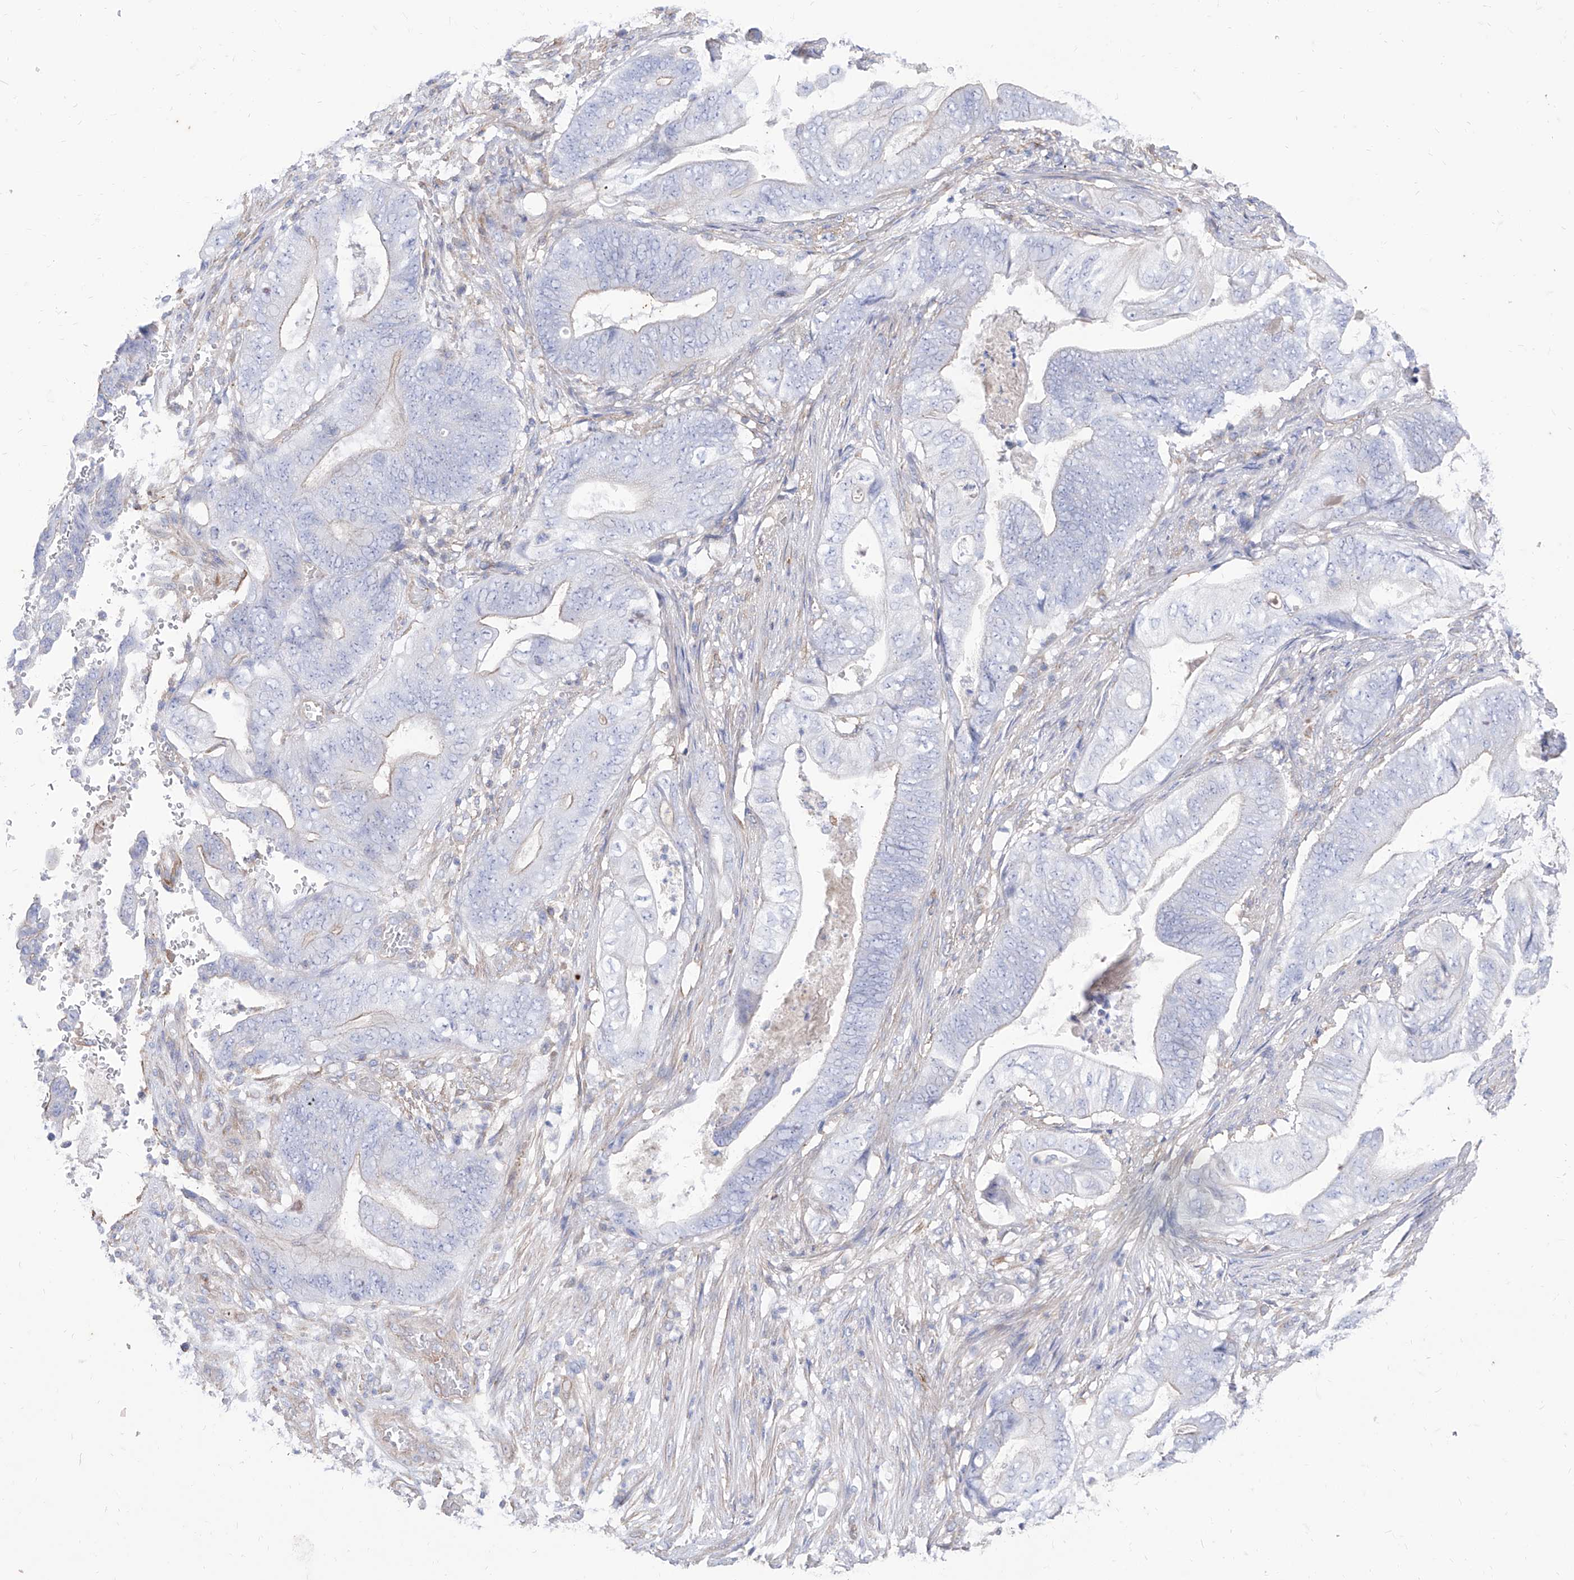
{"staining": {"intensity": "negative", "quantity": "none", "location": "none"}, "tissue": "stomach cancer", "cell_type": "Tumor cells", "image_type": "cancer", "snomed": [{"axis": "morphology", "description": "Adenocarcinoma, NOS"}, {"axis": "topography", "description": "Stomach"}], "caption": "There is no significant positivity in tumor cells of stomach cancer.", "gene": "C1orf74", "patient": {"sex": "female", "age": 73}}